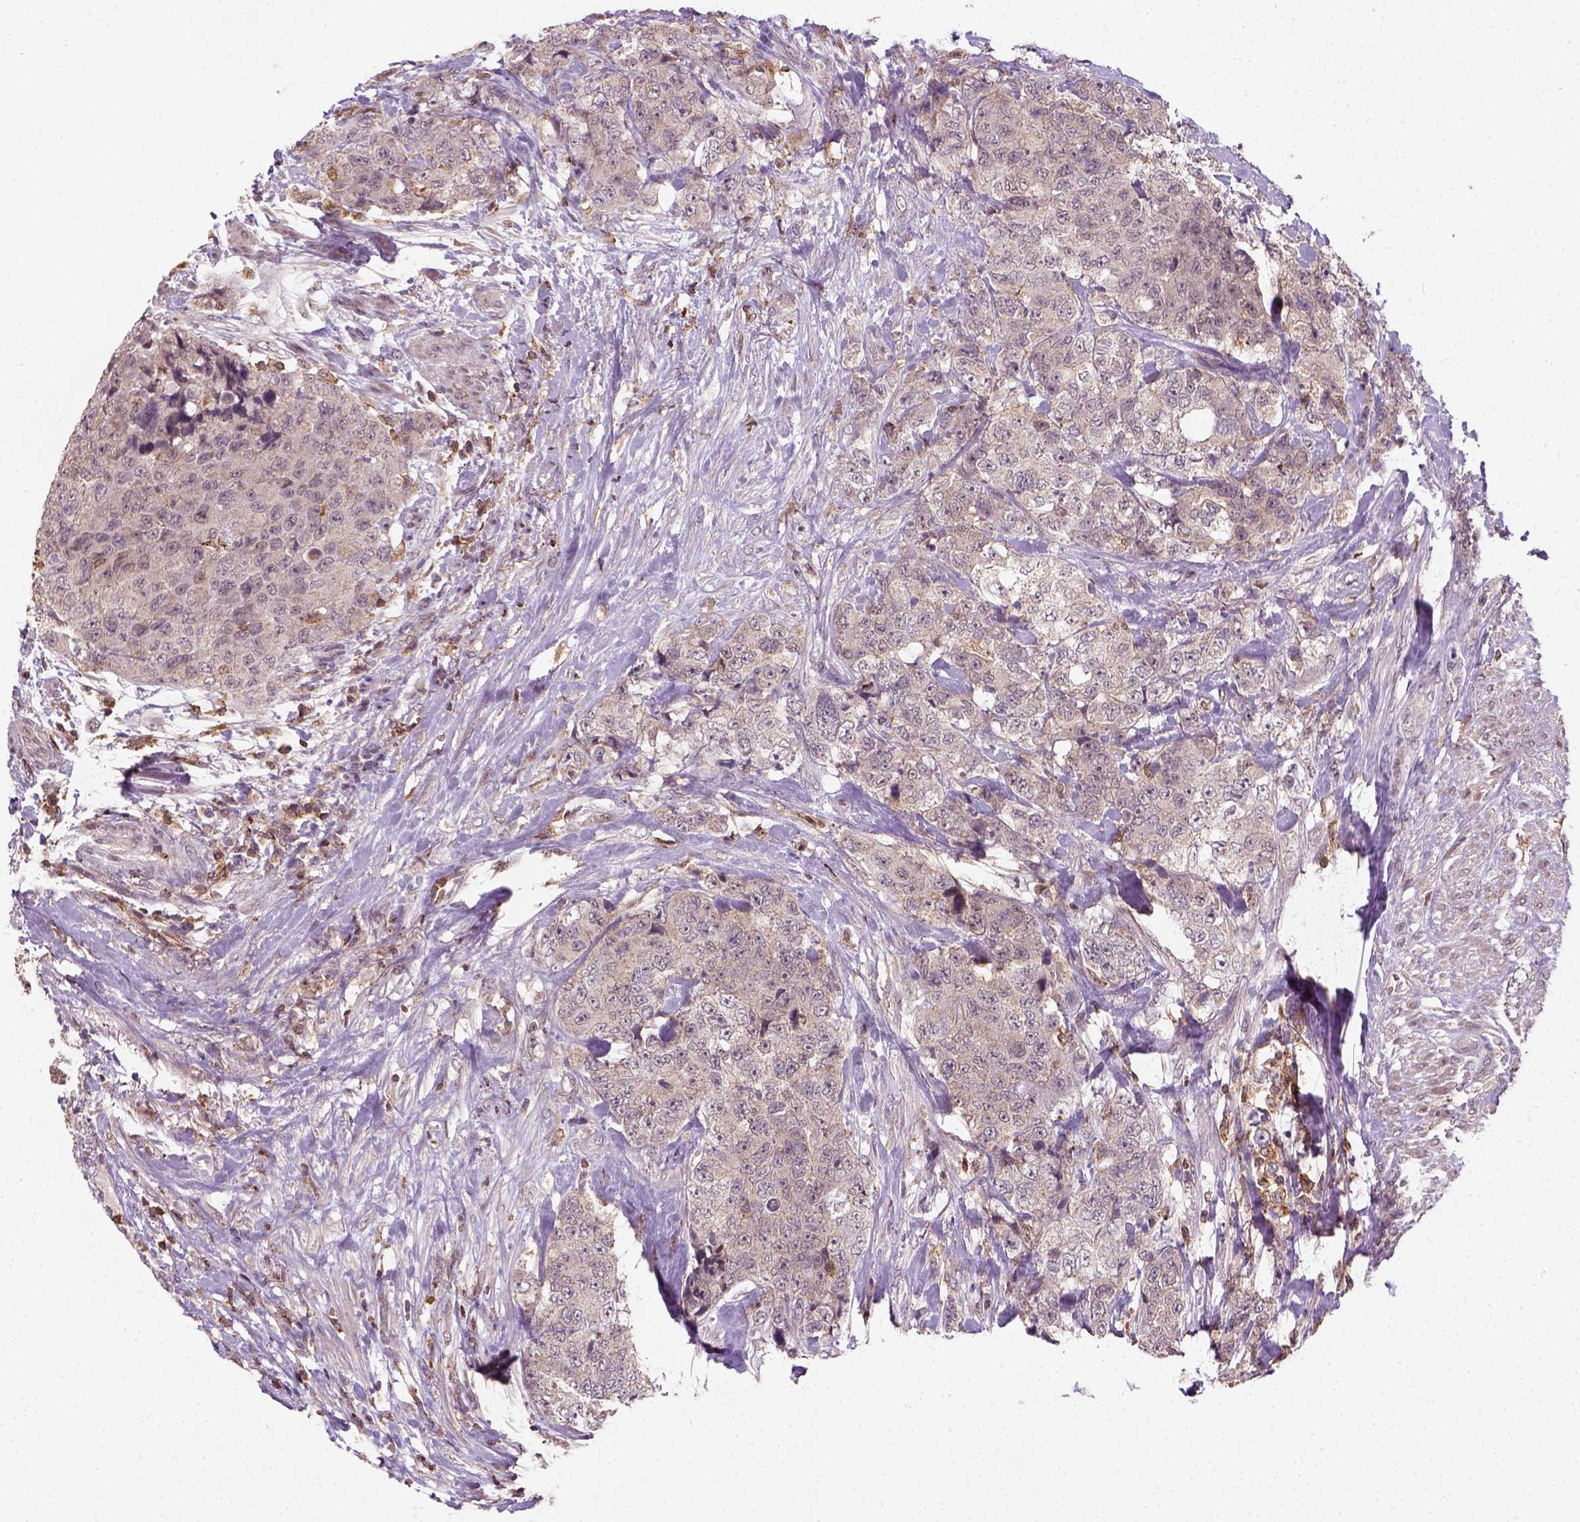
{"staining": {"intensity": "negative", "quantity": "none", "location": "none"}, "tissue": "urothelial cancer", "cell_type": "Tumor cells", "image_type": "cancer", "snomed": [{"axis": "morphology", "description": "Urothelial carcinoma, High grade"}, {"axis": "topography", "description": "Urinary bladder"}], "caption": "Tumor cells are negative for protein expression in human urothelial carcinoma (high-grade). Brightfield microscopy of immunohistochemistry stained with DAB (brown) and hematoxylin (blue), captured at high magnification.", "gene": "CAMKK1", "patient": {"sex": "female", "age": 78}}